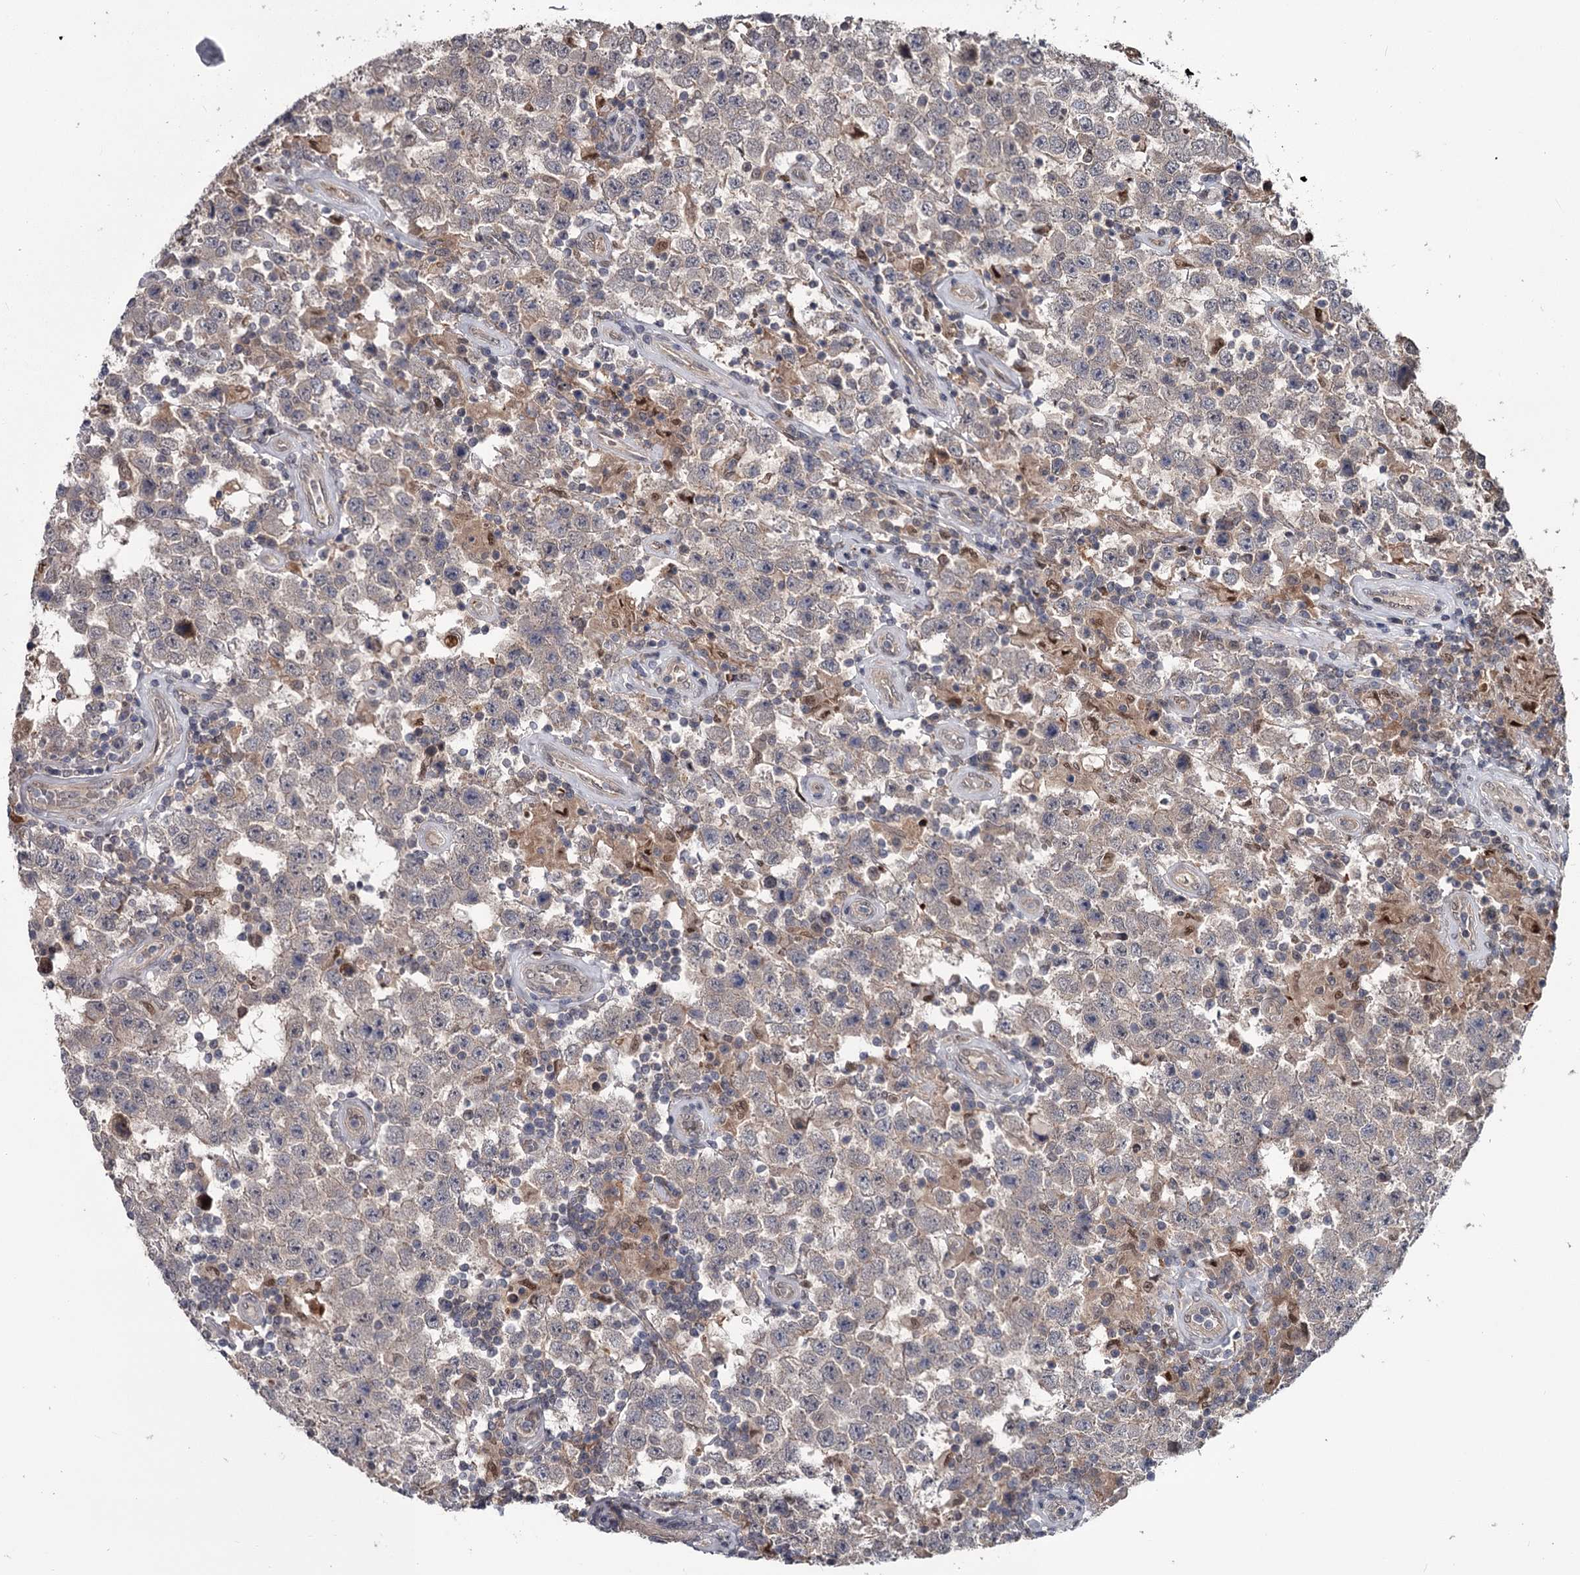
{"staining": {"intensity": "negative", "quantity": "none", "location": "none"}, "tissue": "testis cancer", "cell_type": "Tumor cells", "image_type": "cancer", "snomed": [{"axis": "morphology", "description": "Normal tissue, NOS"}, {"axis": "morphology", "description": "Urothelial carcinoma, High grade"}, {"axis": "morphology", "description": "Seminoma, NOS"}, {"axis": "morphology", "description": "Carcinoma, Embryonal, NOS"}, {"axis": "topography", "description": "Urinary bladder"}, {"axis": "topography", "description": "Testis"}], "caption": "Human testis urothelial carcinoma (high-grade) stained for a protein using immunohistochemistry (IHC) displays no expression in tumor cells.", "gene": "DAO", "patient": {"sex": "male", "age": 41}}